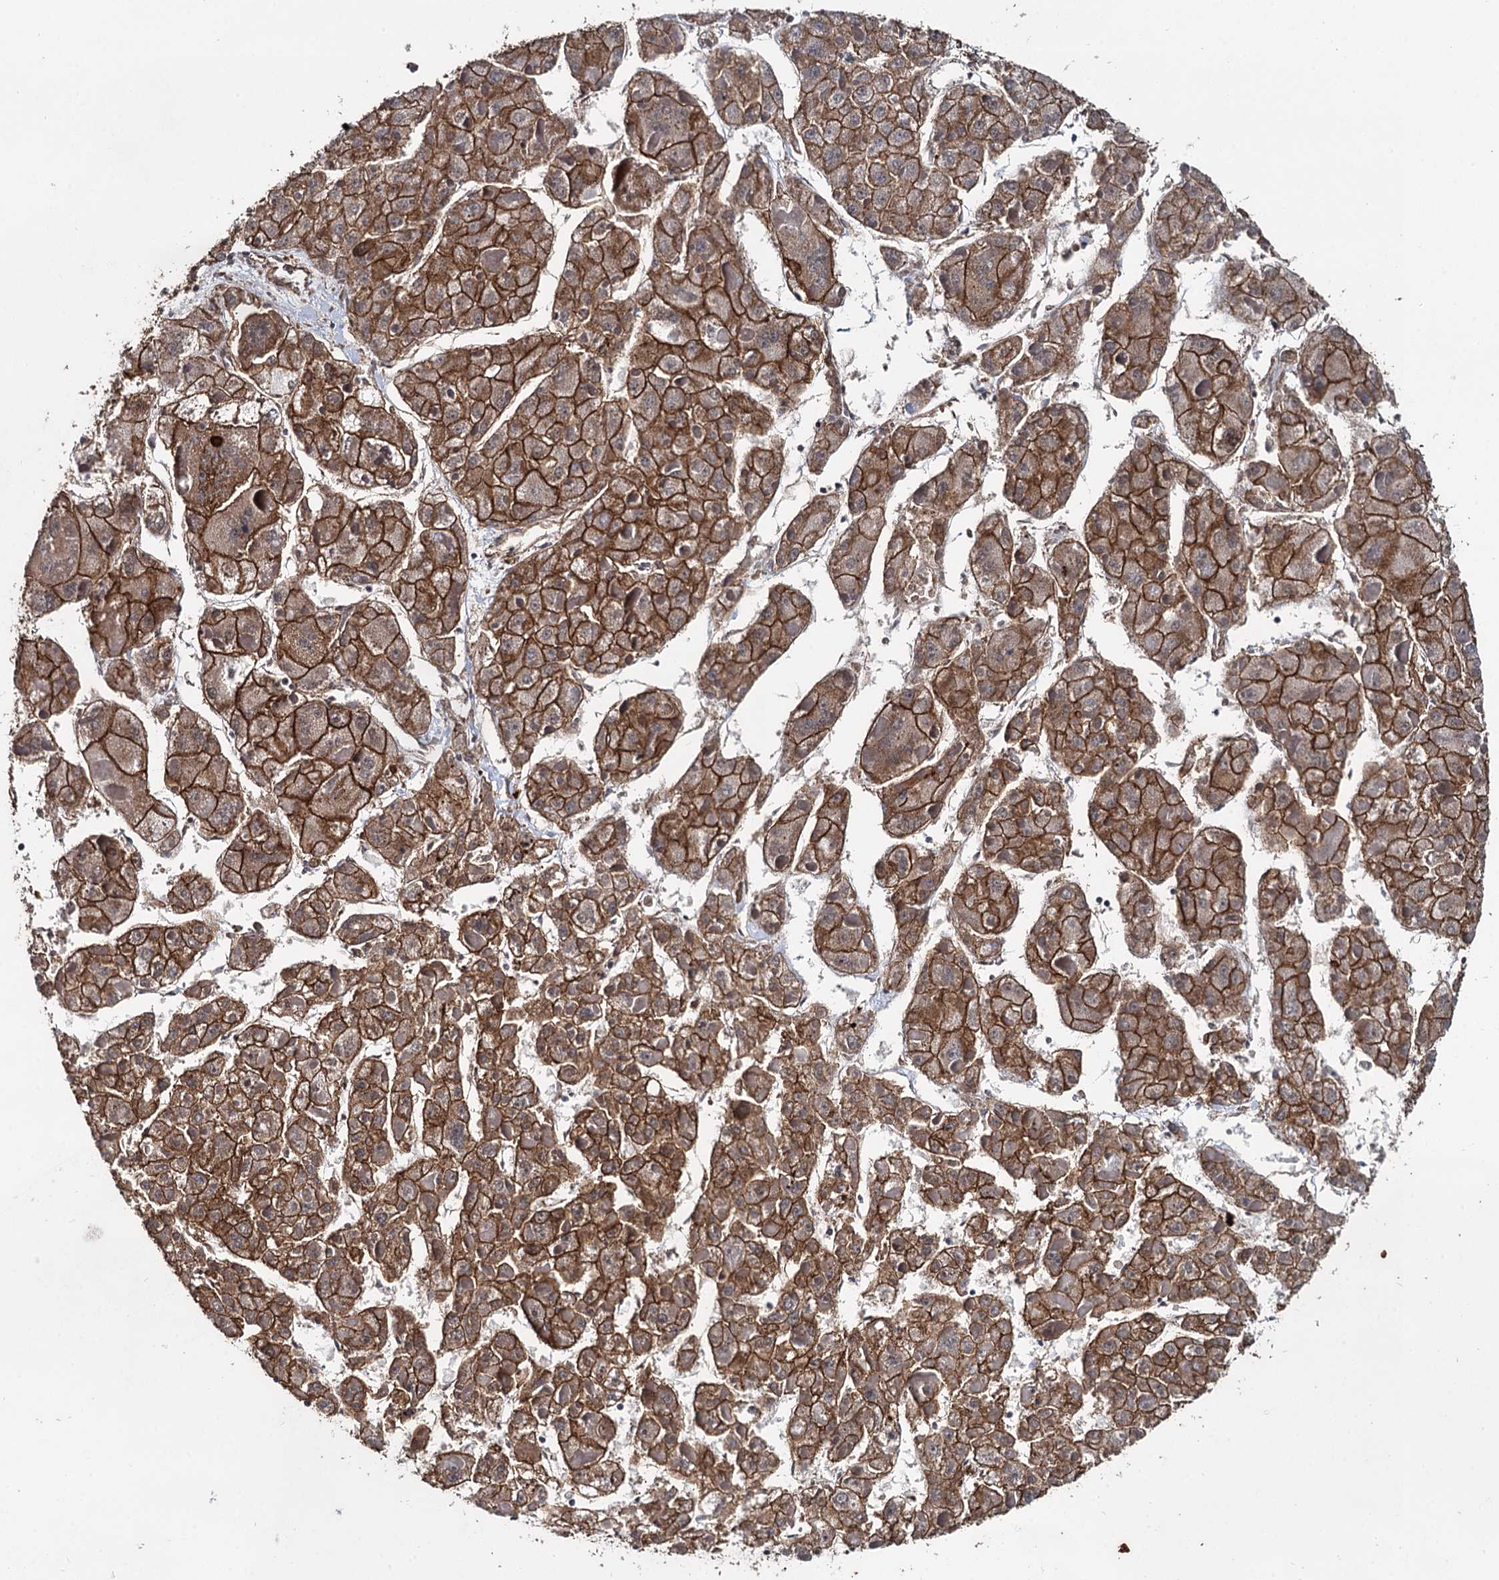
{"staining": {"intensity": "strong", "quantity": ">75%", "location": "cytoplasmic/membranous"}, "tissue": "liver cancer", "cell_type": "Tumor cells", "image_type": "cancer", "snomed": [{"axis": "morphology", "description": "Carcinoma, Hepatocellular, NOS"}, {"axis": "topography", "description": "Liver"}], "caption": "There is high levels of strong cytoplasmic/membranous expression in tumor cells of liver cancer (hepatocellular carcinoma), as demonstrated by immunohistochemical staining (brown color).", "gene": "SVIP", "patient": {"sex": "female", "age": 73}}